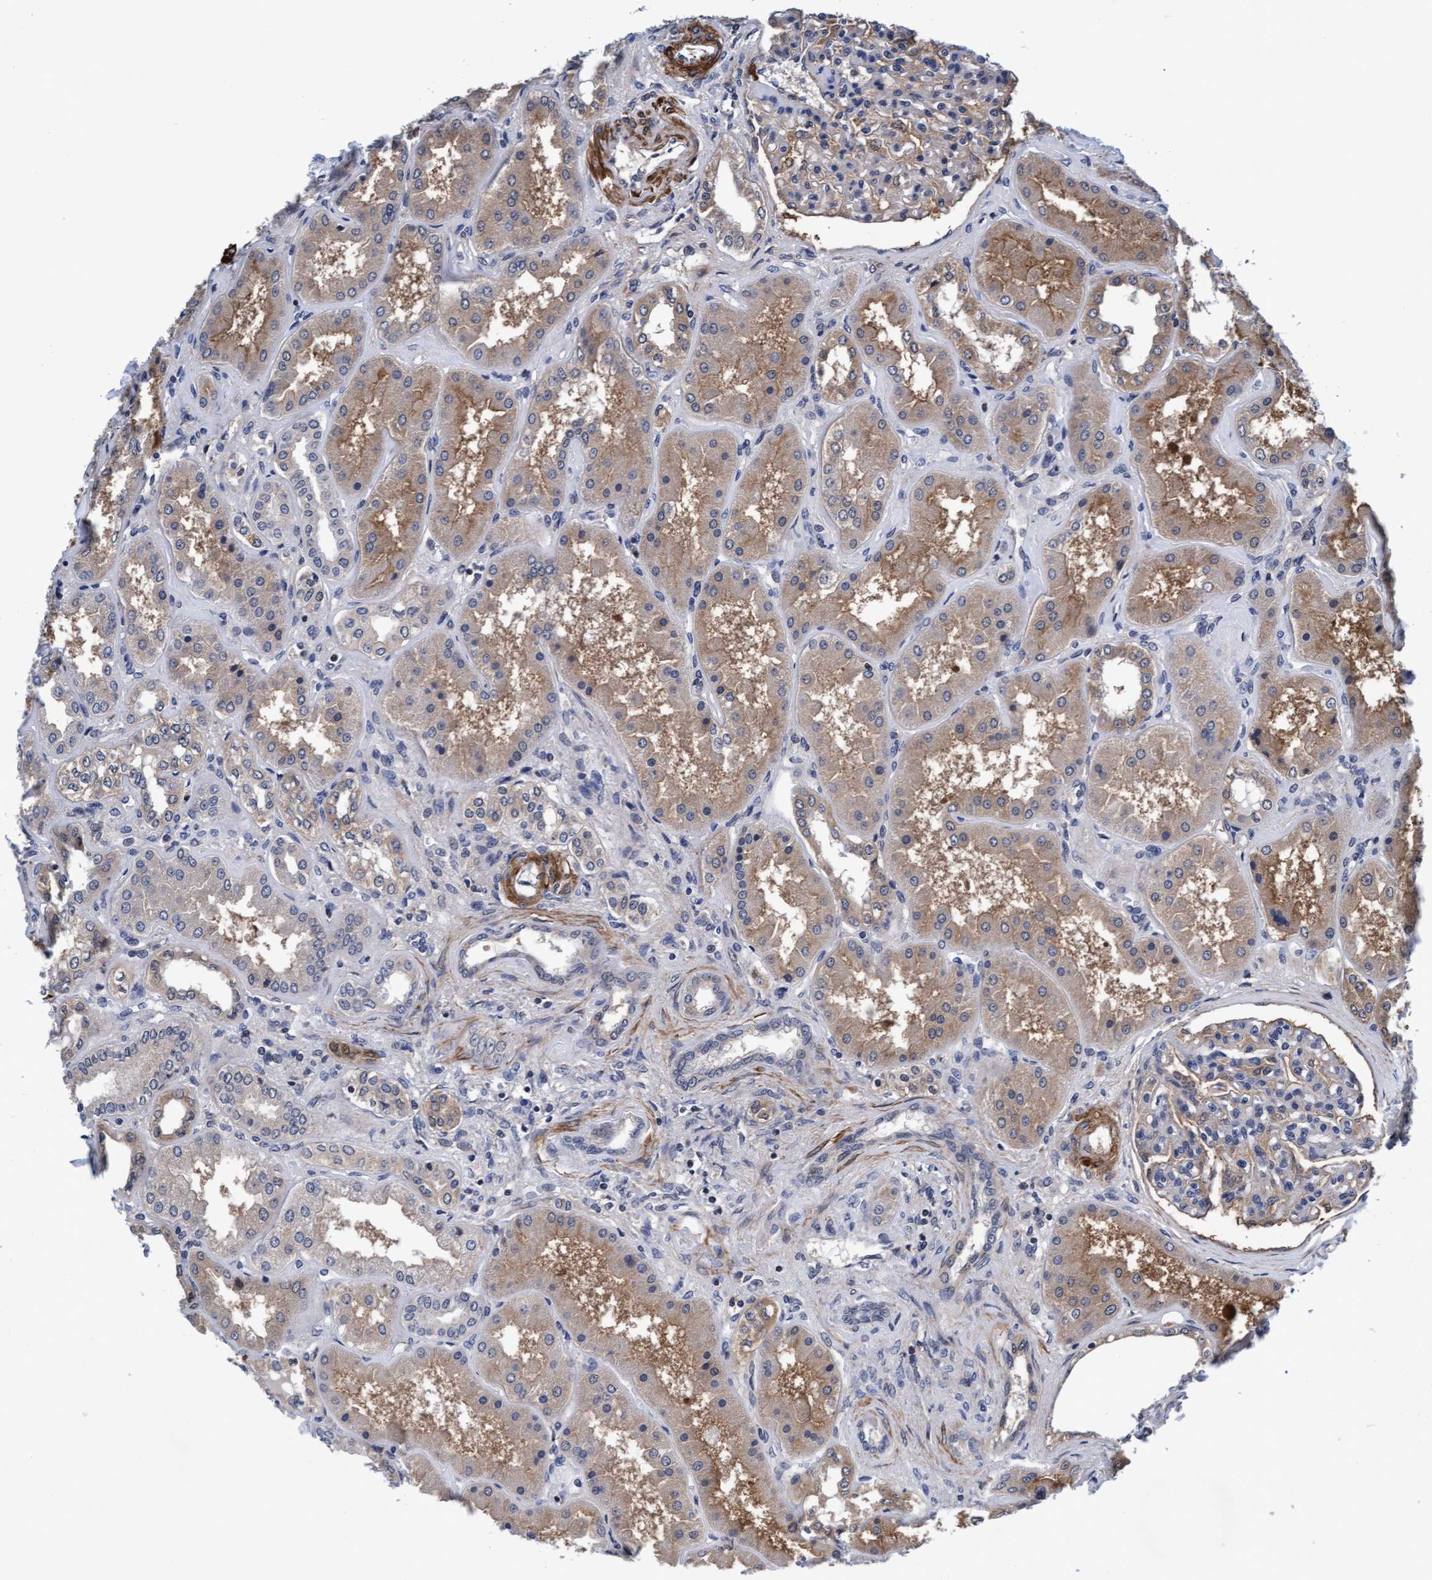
{"staining": {"intensity": "weak", "quantity": ">75%", "location": "cytoplasmic/membranous"}, "tissue": "kidney", "cell_type": "Cells in glomeruli", "image_type": "normal", "snomed": [{"axis": "morphology", "description": "Normal tissue, NOS"}, {"axis": "topography", "description": "Kidney"}], "caption": "A brown stain labels weak cytoplasmic/membranous expression of a protein in cells in glomeruli of benign kidney. (Stains: DAB in brown, nuclei in blue, Microscopy: brightfield microscopy at high magnification).", "gene": "EFCAB13", "patient": {"sex": "female", "age": 56}}